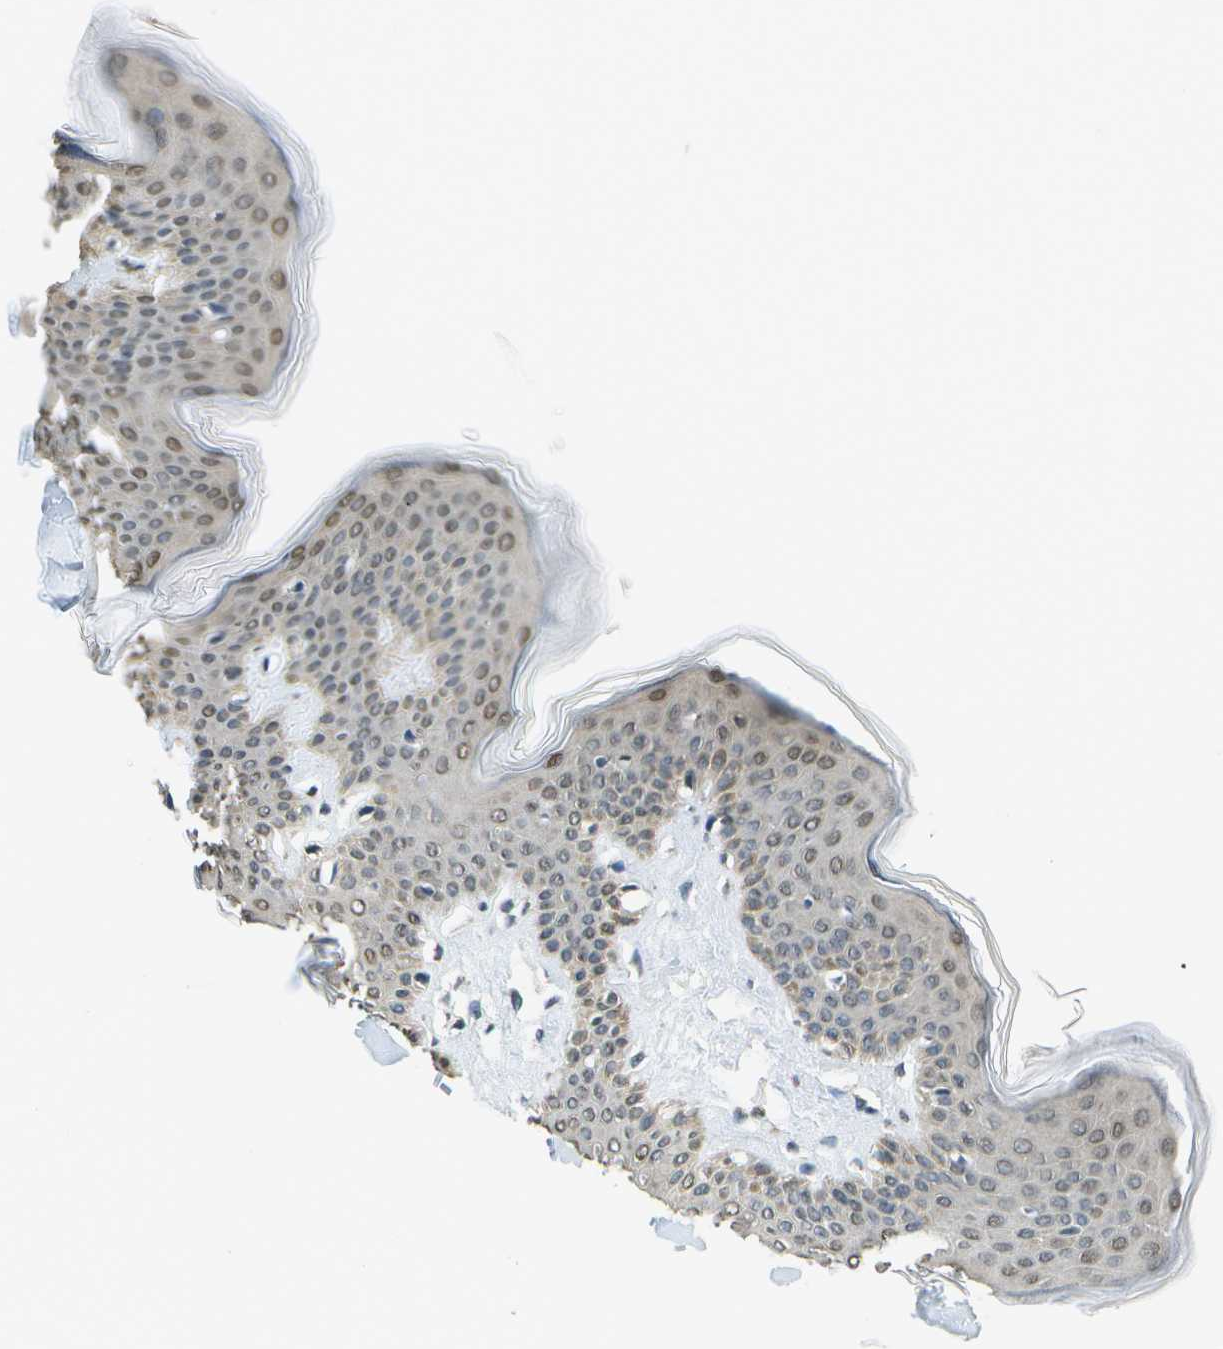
{"staining": {"intensity": "negative", "quantity": "none", "location": "none"}, "tissue": "skin", "cell_type": "Fibroblasts", "image_type": "normal", "snomed": [{"axis": "morphology", "description": "Normal tissue, NOS"}, {"axis": "topography", "description": "Skin"}], "caption": "Immunohistochemistry histopathology image of benign skin stained for a protein (brown), which demonstrates no positivity in fibroblasts. (DAB IHC, high magnification).", "gene": "ABL2", "patient": {"sex": "female", "age": 17}}